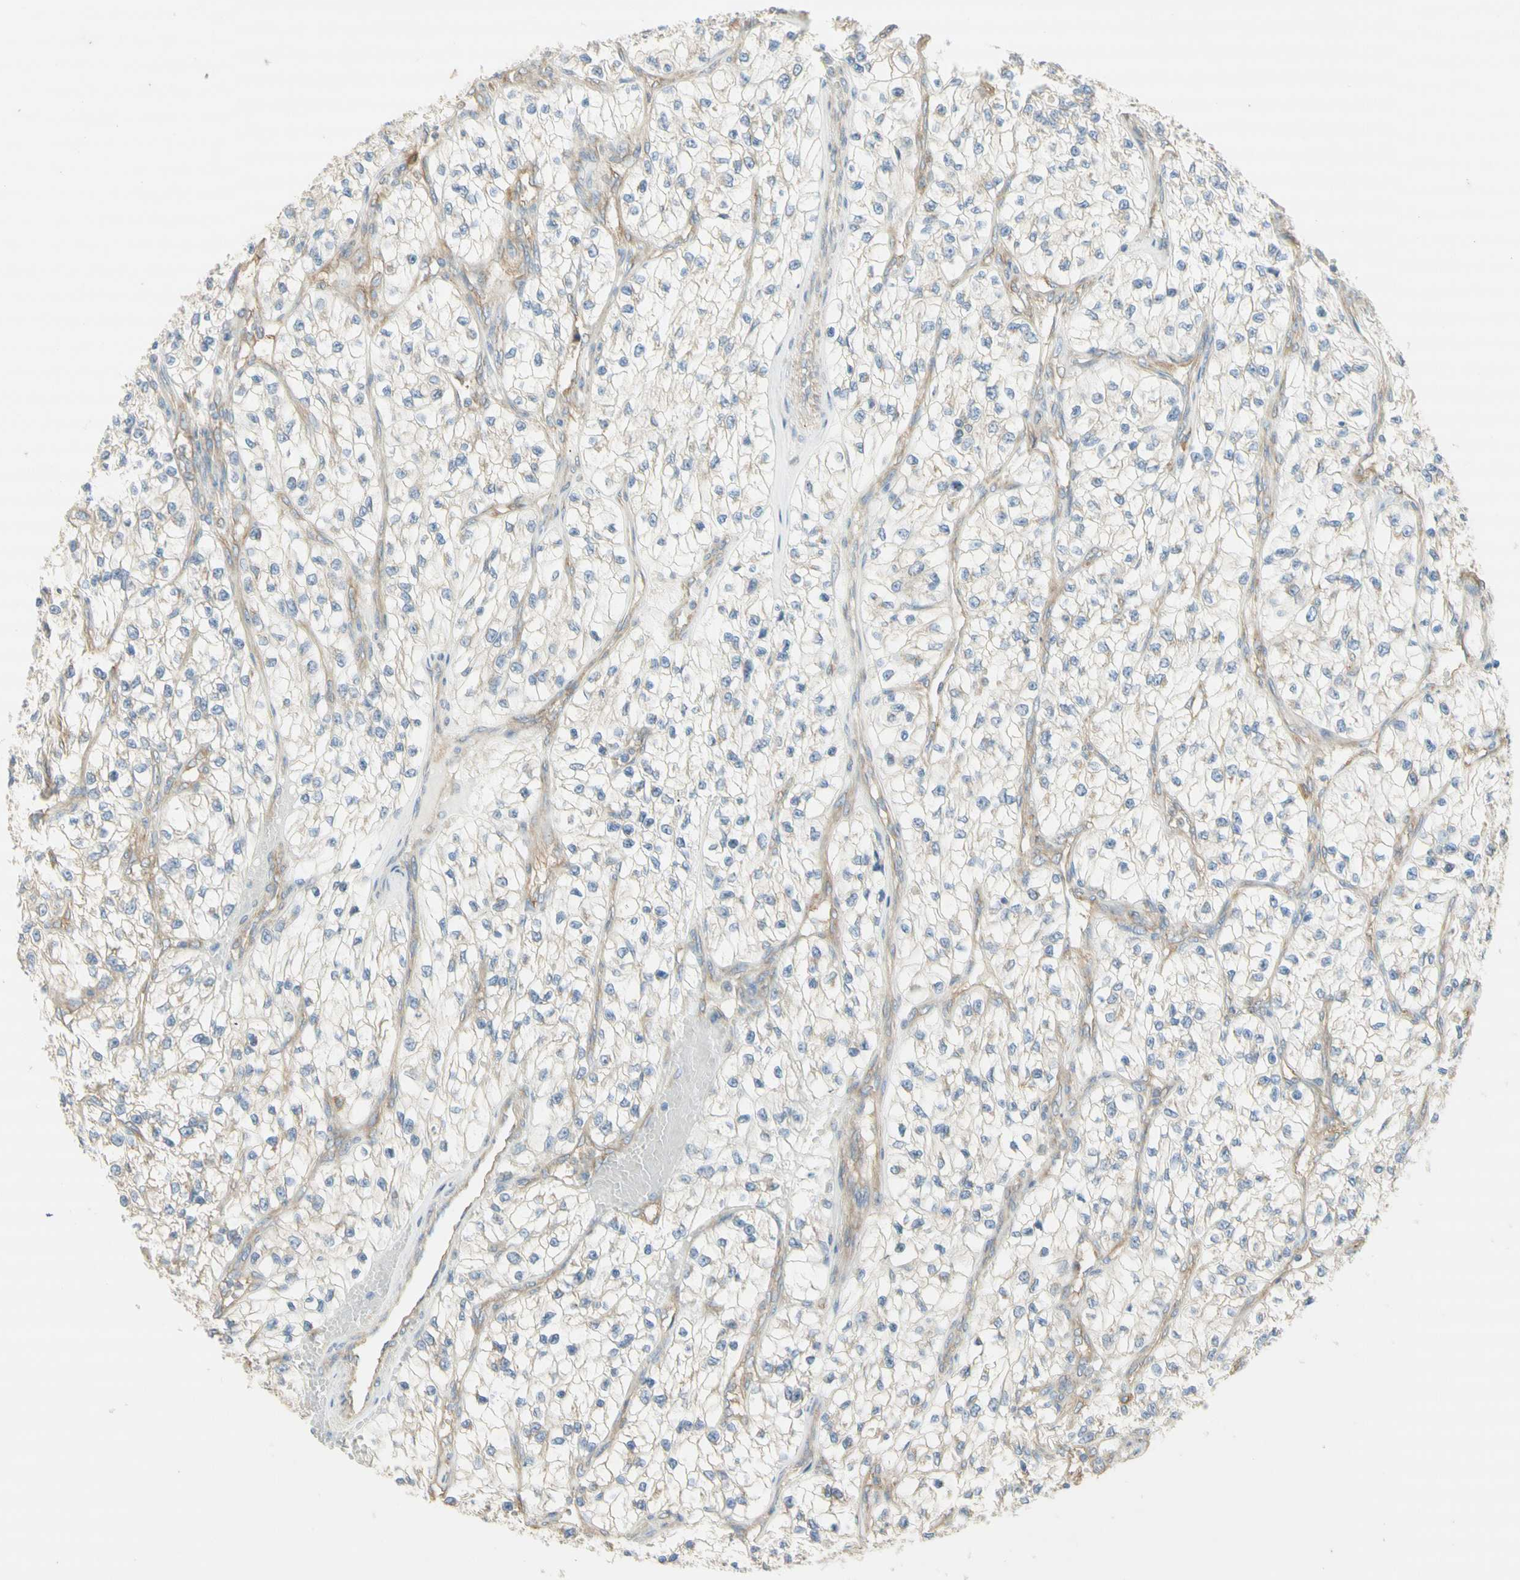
{"staining": {"intensity": "negative", "quantity": "none", "location": "none"}, "tissue": "renal cancer", "cell_type": "Tumor cells", "image_type": "cancer", "snomed": [{"axis": "morphology", "description": "Adenocarcinoma, NOS"}, {"axis": "topography", "description": "Kidney"}], "caption": "Tumor cells show no significant staining in adenocarcinoma (renal). (DAB immunohistochemistry with hematoxylin counter stain).", "gene": "DYNC1H1", "patient": {"sex": "female", "age": 57}}